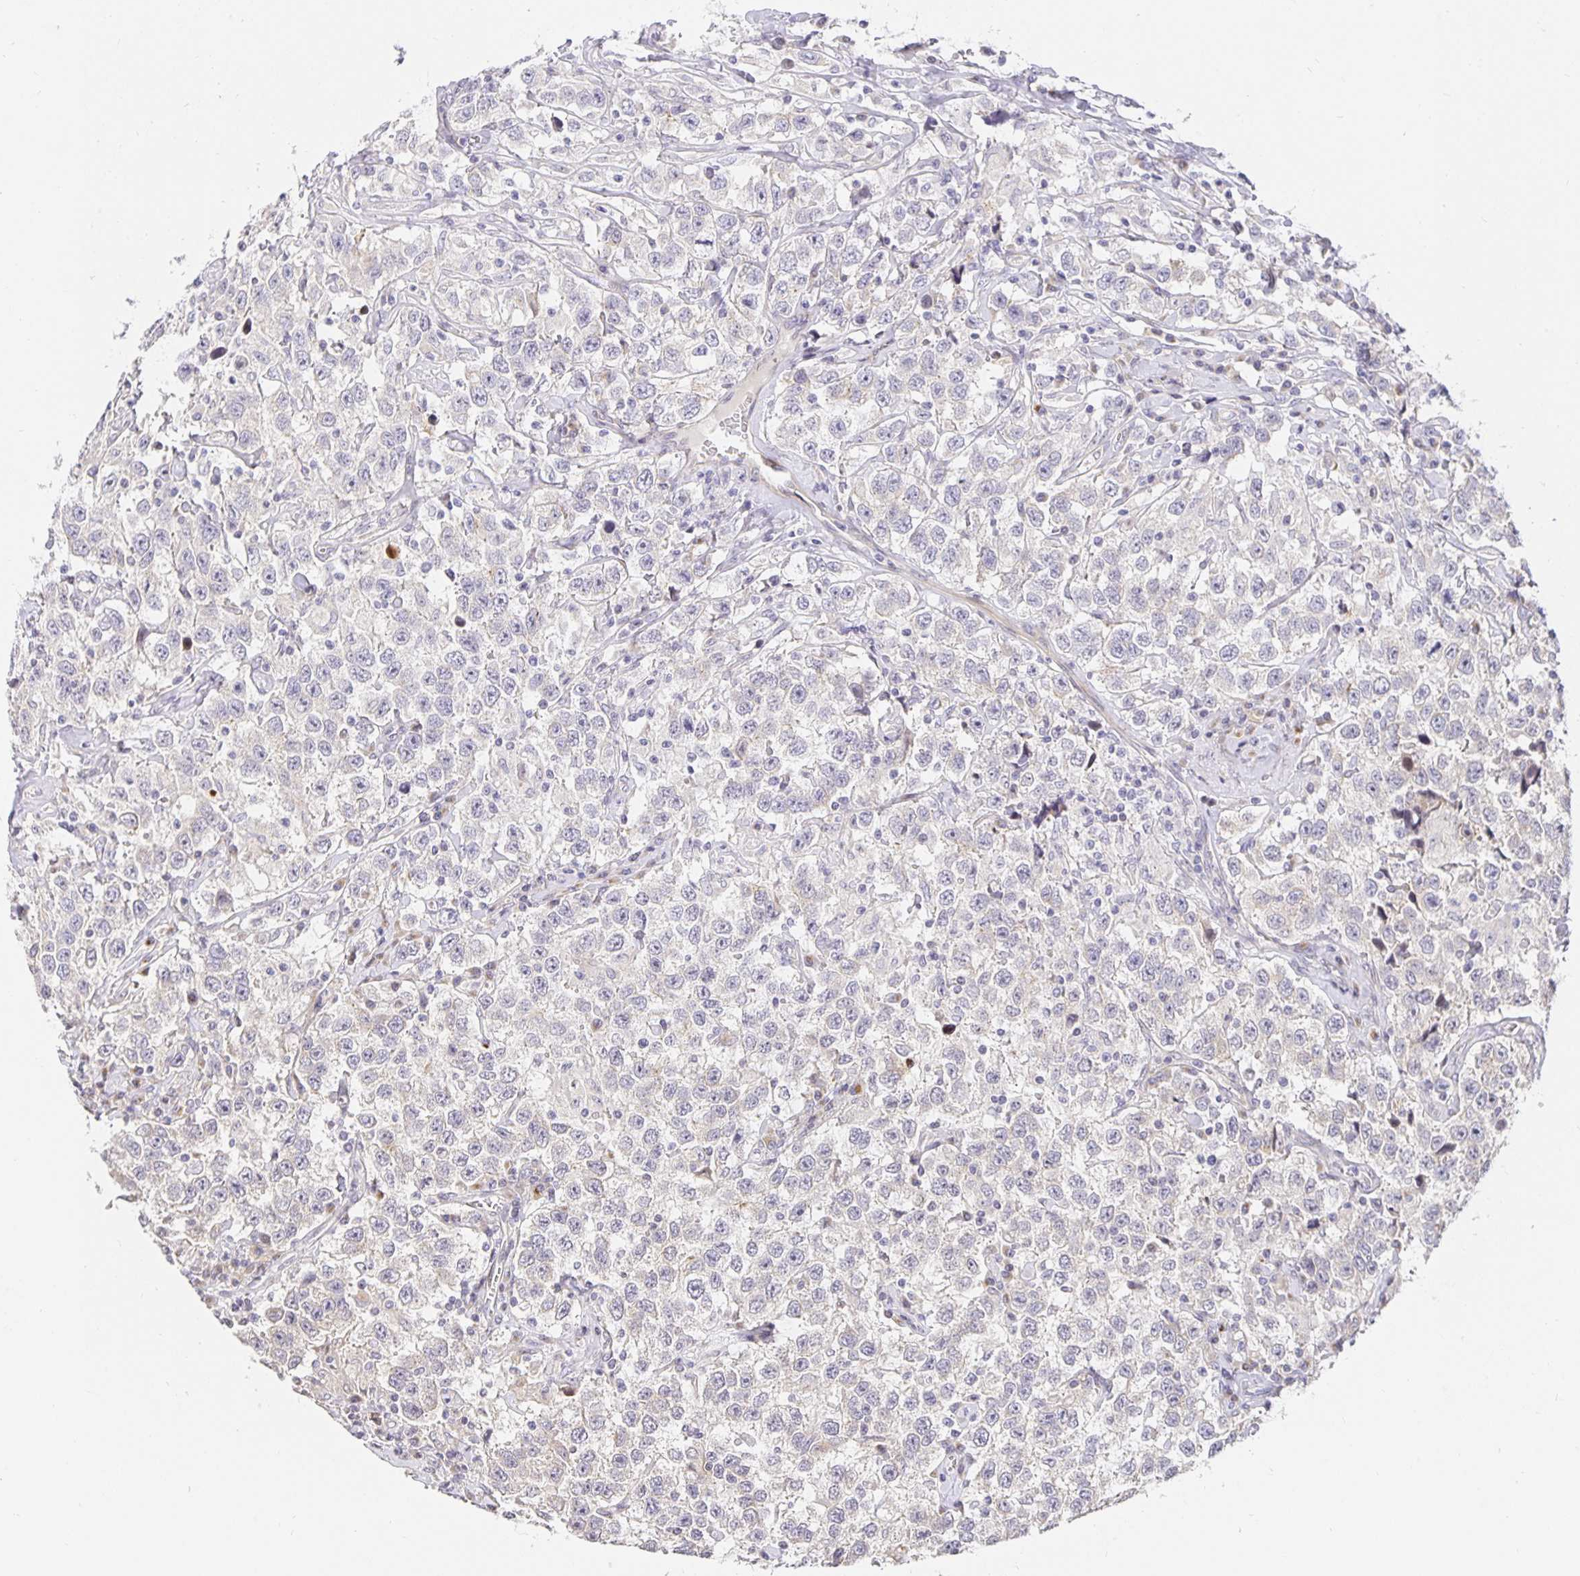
{"staining": {"intensity": "negative", "quantity": "none", "location": "none"}, "tissue": "testis cancer", "cell_type": "Tumor cells", "image_type": "cancer", "snomed": [{"axis": "morphology", "description": "Seminoma, NOS"}, {"axis": "topography", "description": "Testis"}], "caption": "An immunohistochemistry (IHC) histopathology image of seminoma (testis) is shown. There is no staining in tumor cells of seminoma (testis).", "gene": "TJP3", "patient": {"sex": "male", "age": 41}}